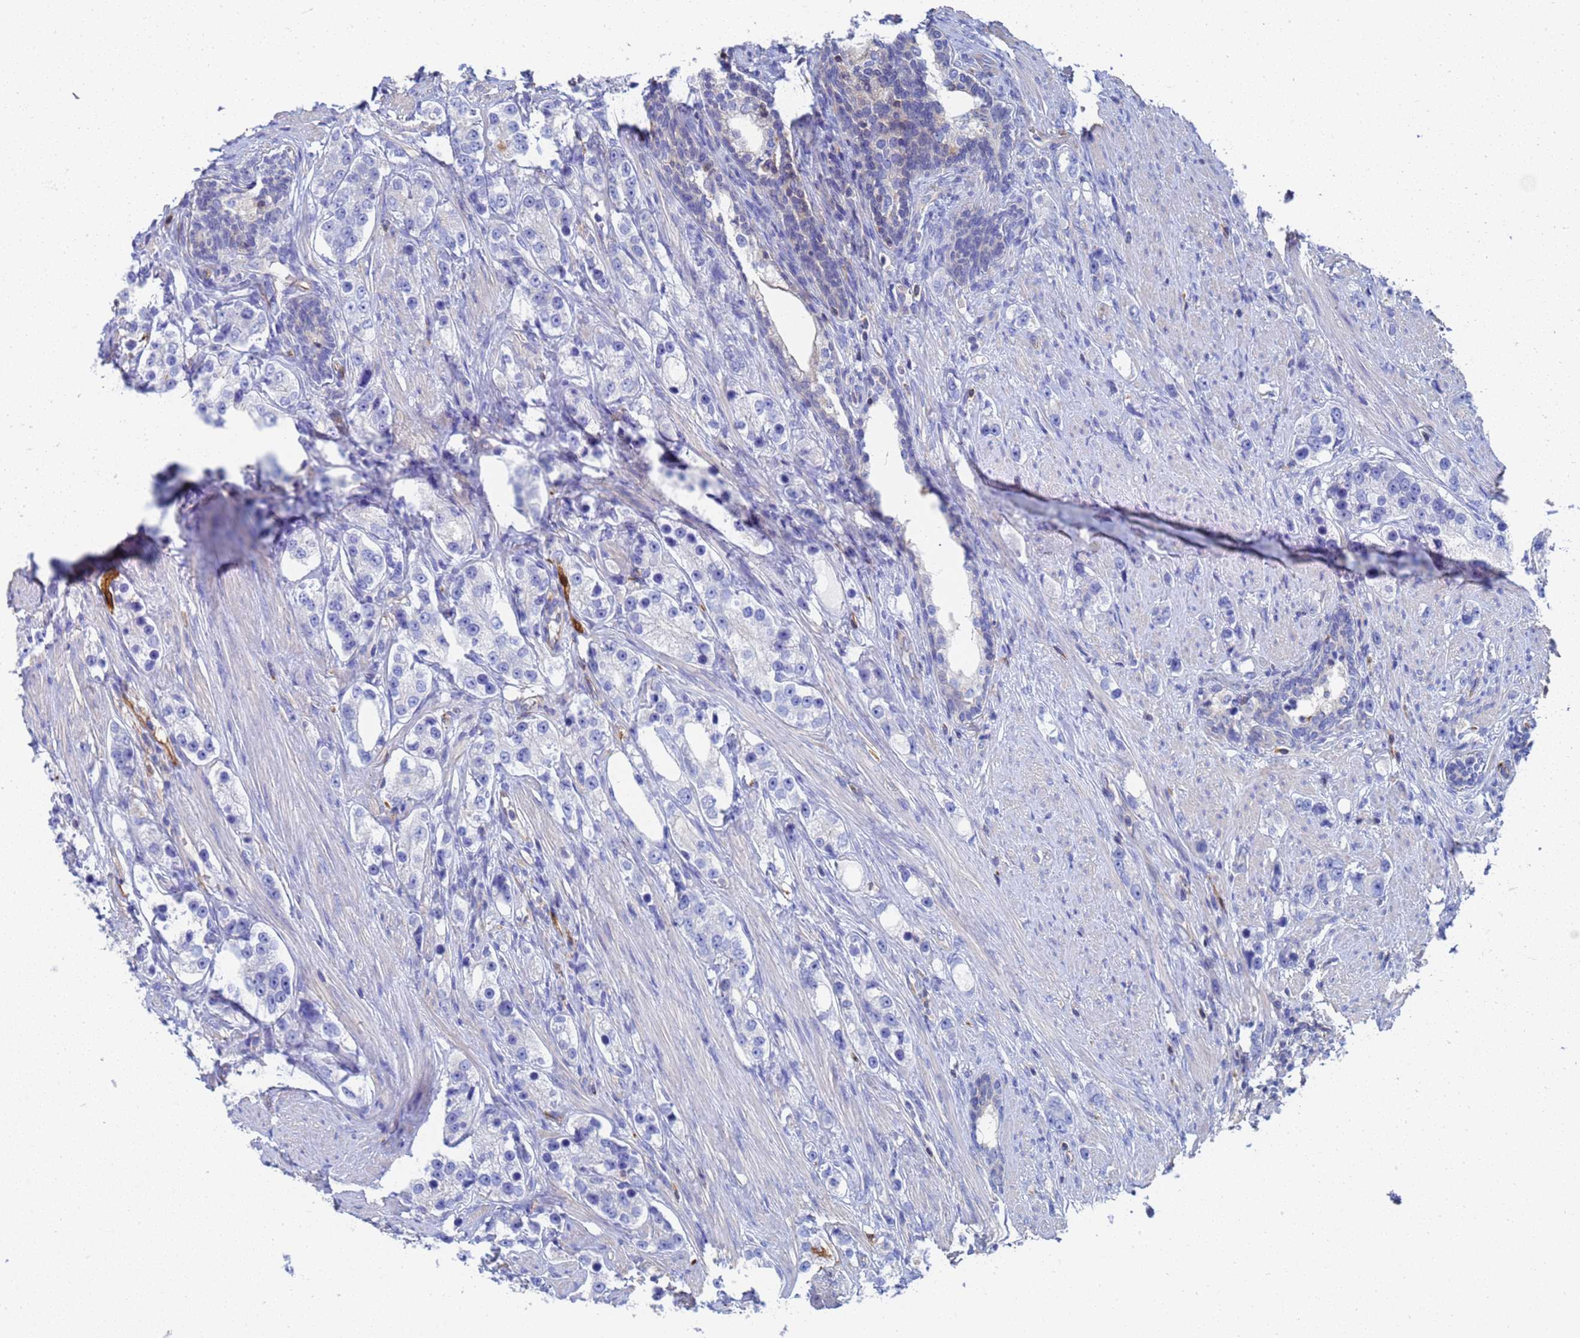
{"staining": {"intensity": "negative", "quantity": "none", "location": "none"}, "tissue": "prostate cancer", "cell_type": "Tumor cells", "image_type": "cancer", "snomed": [{"axis": "morphology", "description": "Adenocarcinoma, High grade"}, {"axis": "topography", "description": "Prostate"}], "caption": "The IHC photomicrograph has no significant positivity in tumor cells of prostate cancer (adenocarcinoma (high-grade)) tissue.", "gene": "GCHFR", "patient": {"sex": "male", "age": 63}}